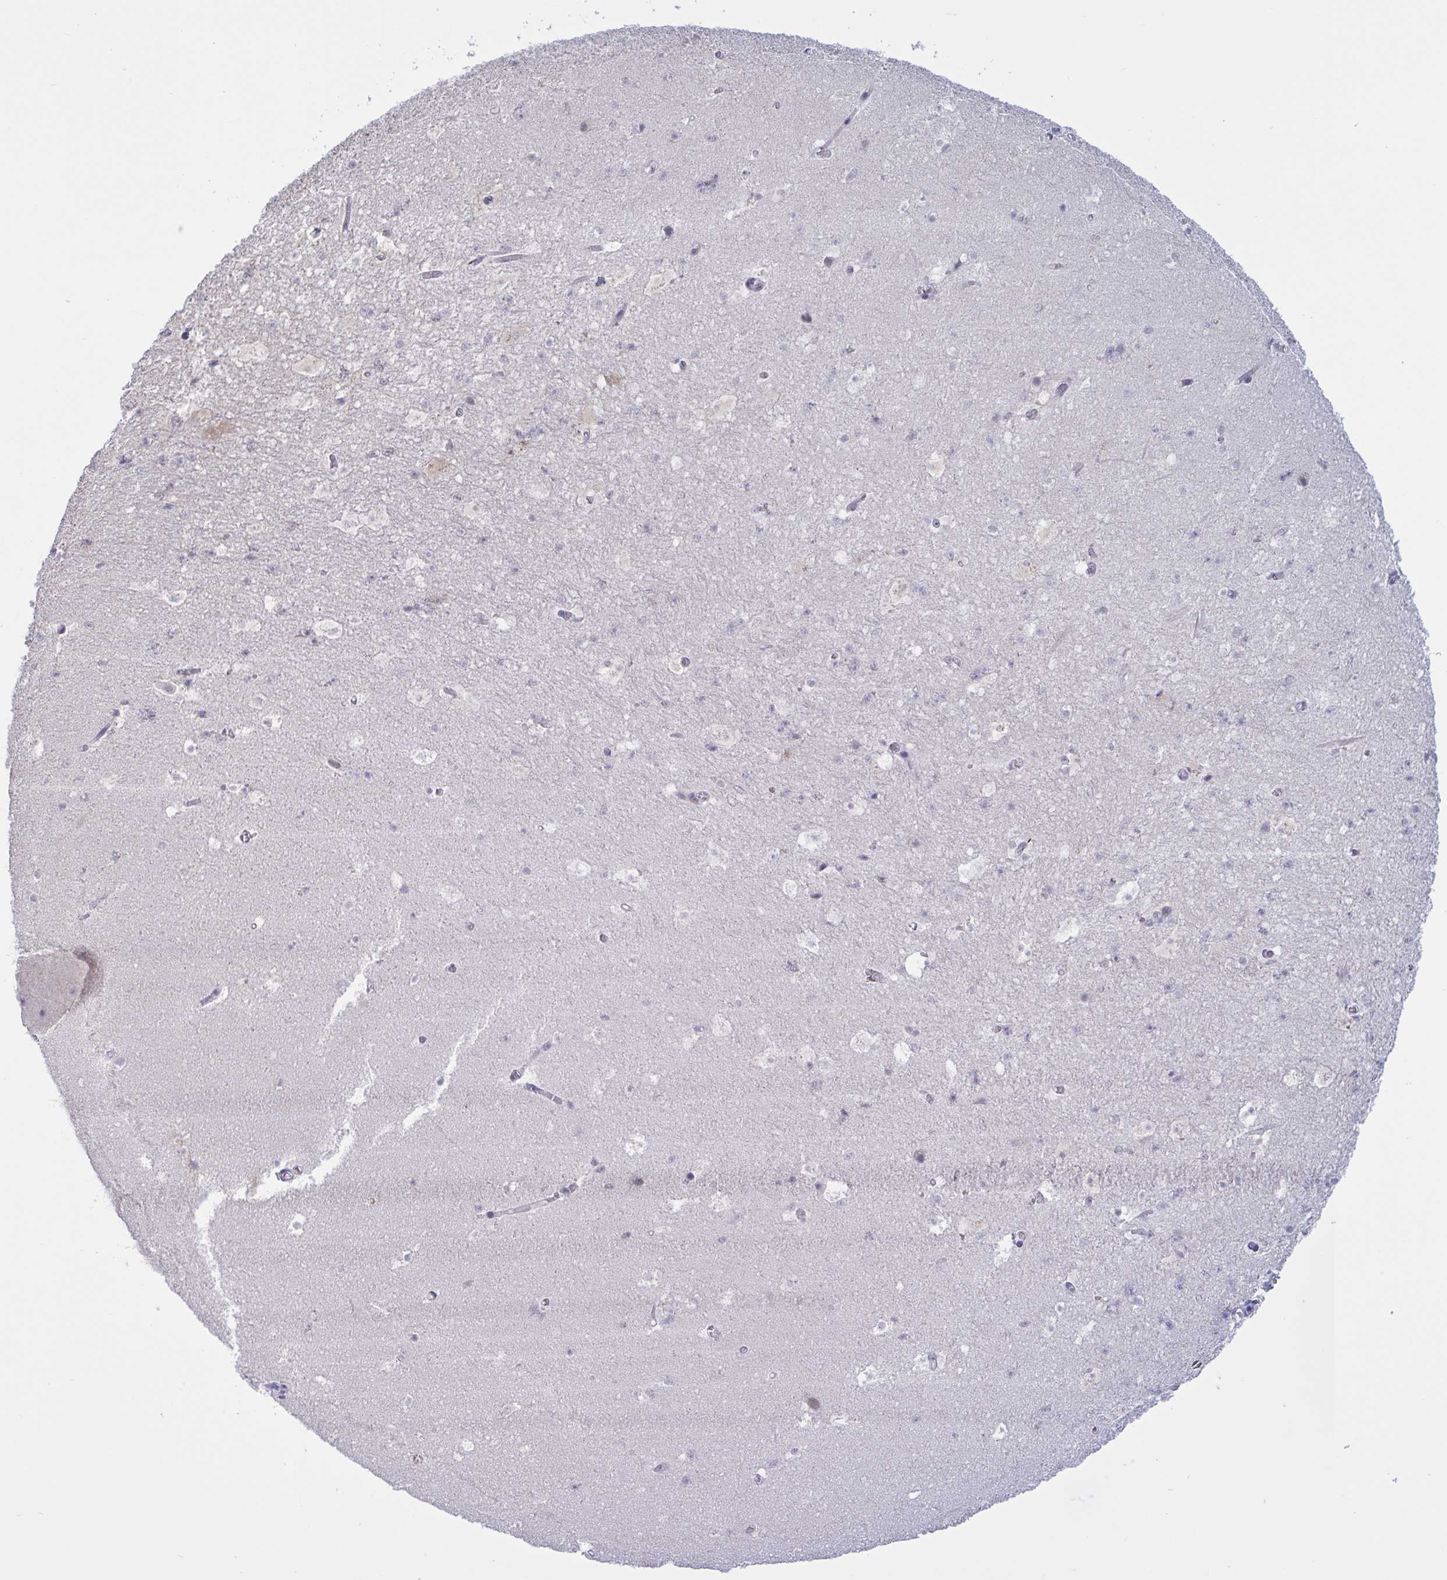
{"staining": {"intensity": "weak", "quantity": "<25%", "location": "nuclear"}, "tissue": "hippocampus", "cell_type": "Glial cells", "image_type": "normal", "snomed": [{"axis": "morphology", "description": "Normal tissue, NOS"}, {"axis": "topography", "description": "Hippocampus"}], "caption": "Glial cells show no significant protein positivity in normal hippocampus. (Brightfield microscopy of DAB IHC at high magnification).", "gene": "SERPINB13", "patient": {"sex": "female", "age": 42}}